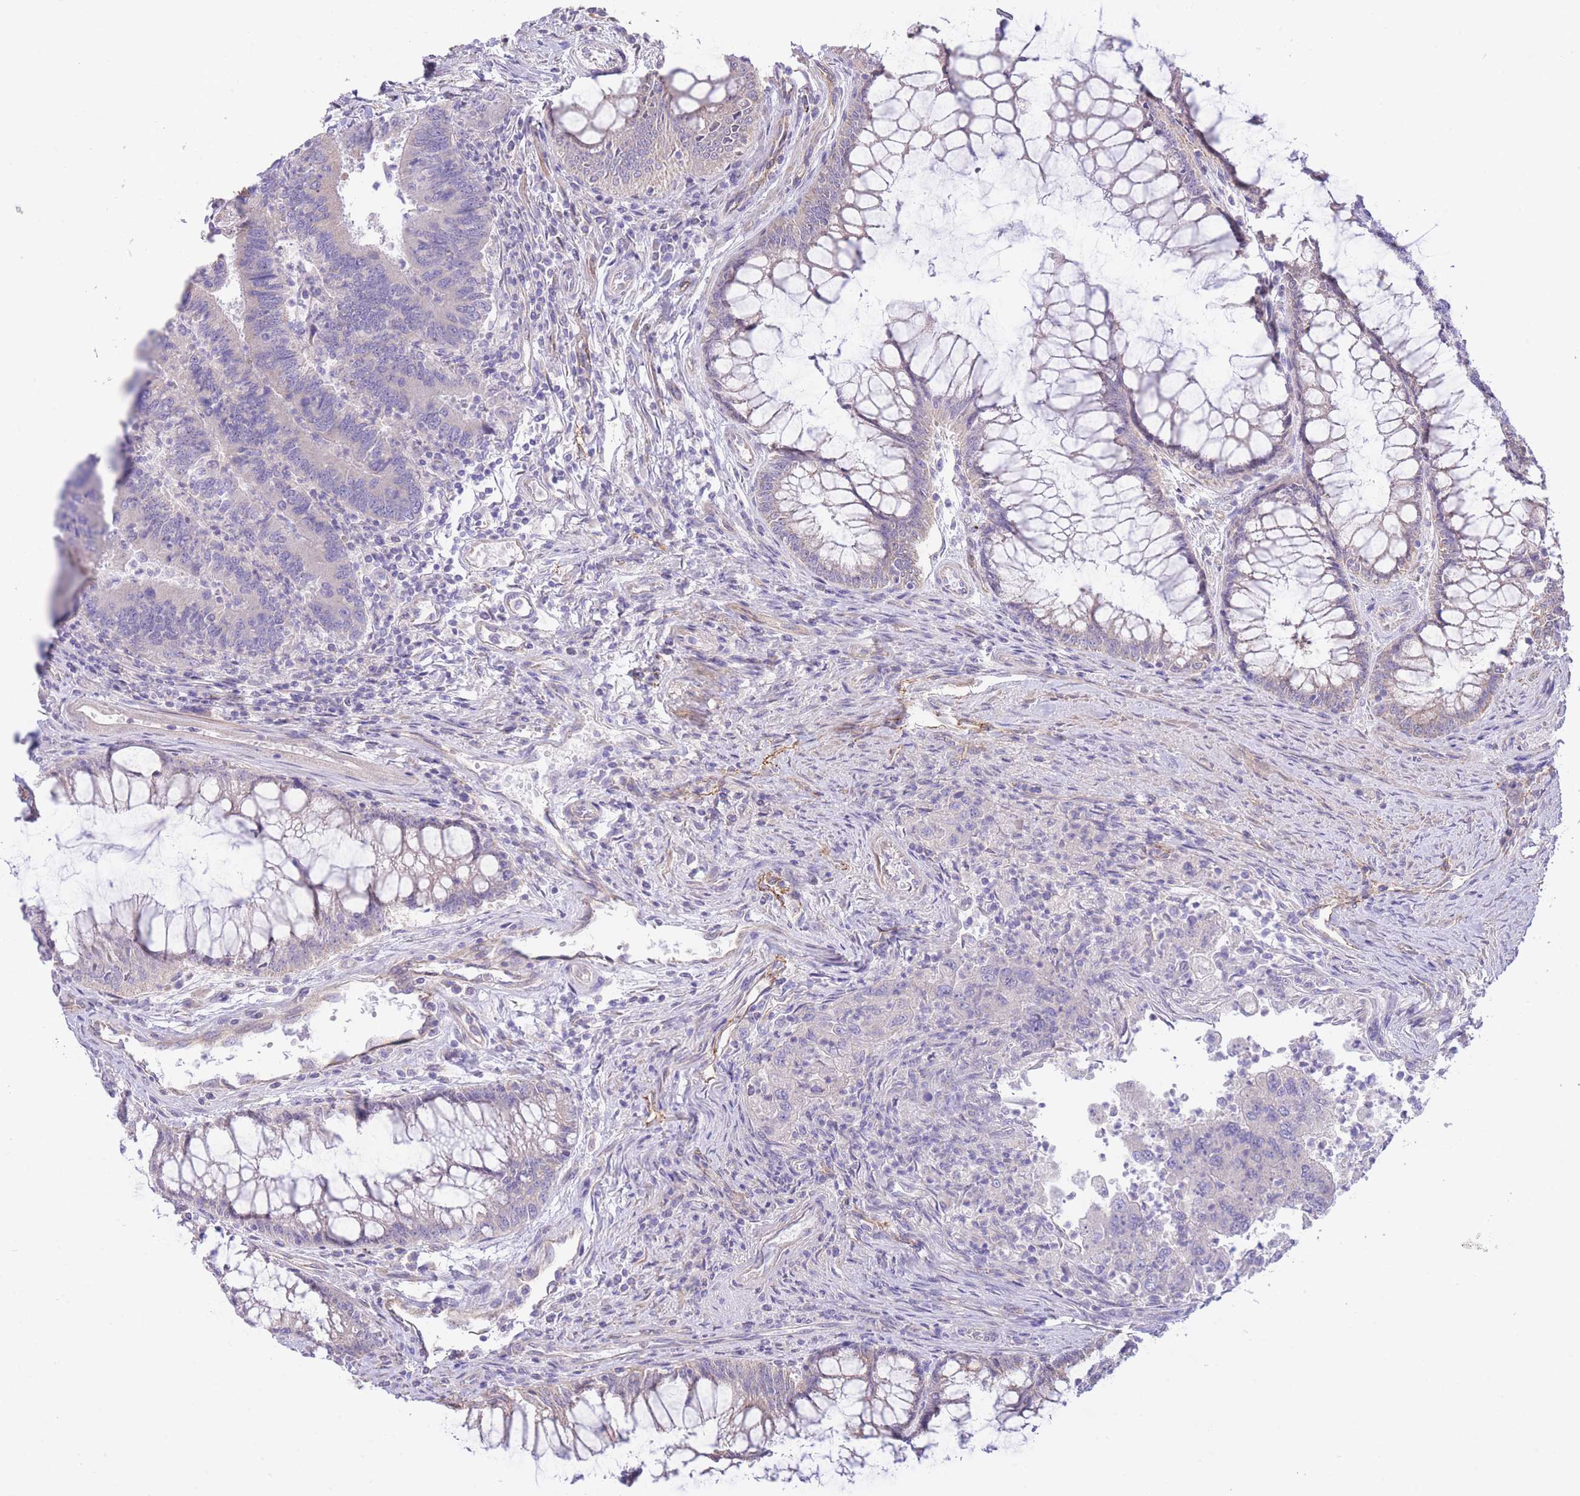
{"staining": {"intensity": "negative", "quantity": "none", "location": "none"}, "tissue": "colorectal cancer", "cell_type": "Tumor cells", "image_type": "cancer", "snomed": [{"axis": "morphology", "description": "Adenocarcinoma, NOS"}, {"axis": "topography", "description": "Colon"}], "caption": "Immunohistochemical staining of adenocarcinoma (colorectal) demonstrates no significant positivity in tumor cells. (Immunohistochemistry, brightfield microscopy, high magnification).", "gene": "PGM1", "patient": {"sex": "female", "age": 67}}